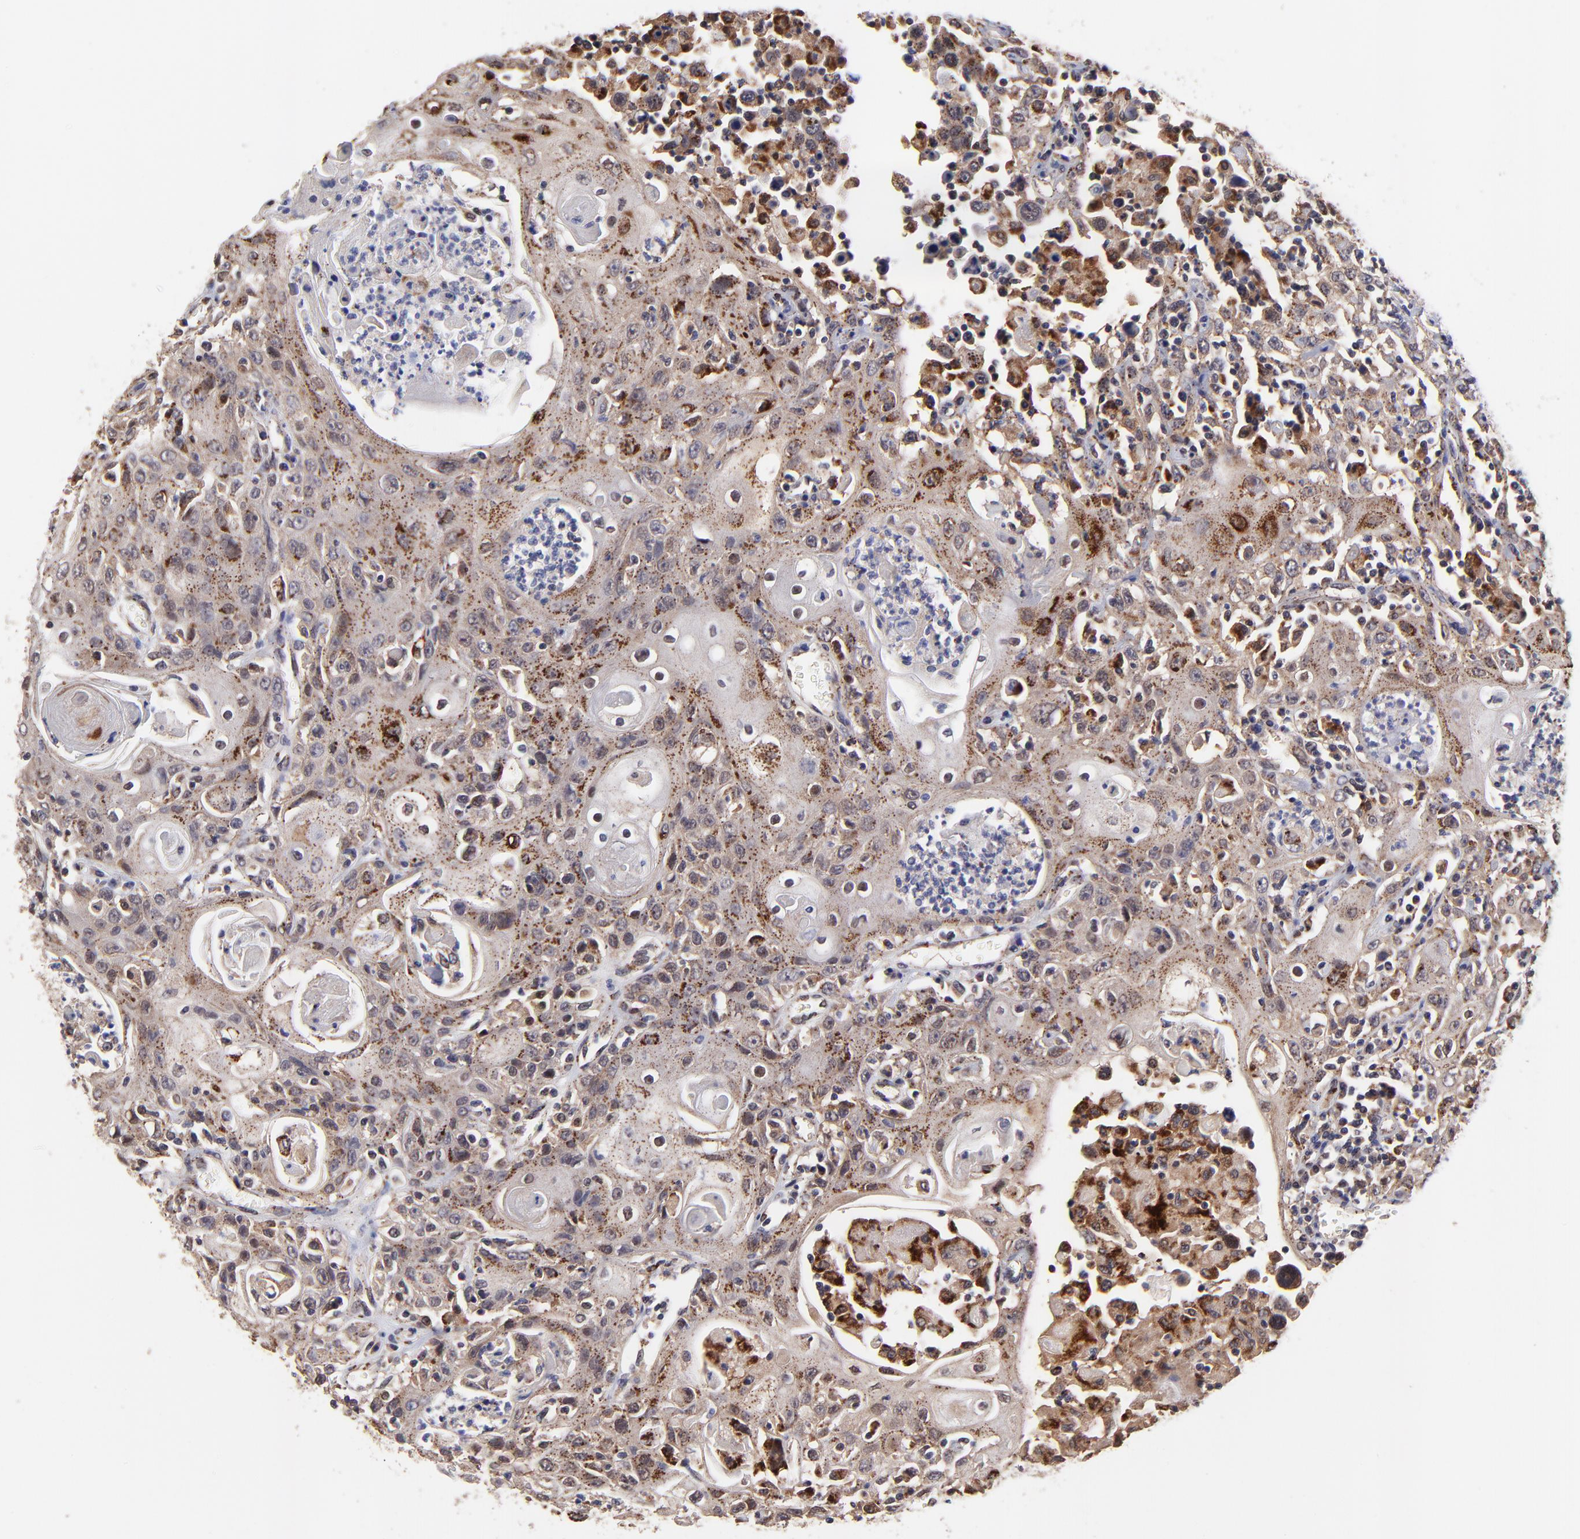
{"staining": {"intensity": "moderate", "quantity": ">75%", "location": "cytoplasmic/membranous"}, "tissue": "head and neck cancer", "cell_type": "Tumor cells", "image_type": "cancer", "snomed": [{"axis": "morphology", "description": "Squamous cell carcinoma, NOS"}, {"axis": "topography", "description": "Oral tissue"}, {"axis": "topography", "description": "Head-Neck"}], "caption": "Immunohistochemical staining of human head and neck squamous cell carcinoma displays medium levels of moderate cytoplasmic/membranous protein staining in about >75% of tumor cells. (Stains: DAB in brown, nuclei in blue, Microscopy: brightfield microscopy at high magnification).", "gene": "ZNF747", "patient": {"sex": "female", "age": 76}}